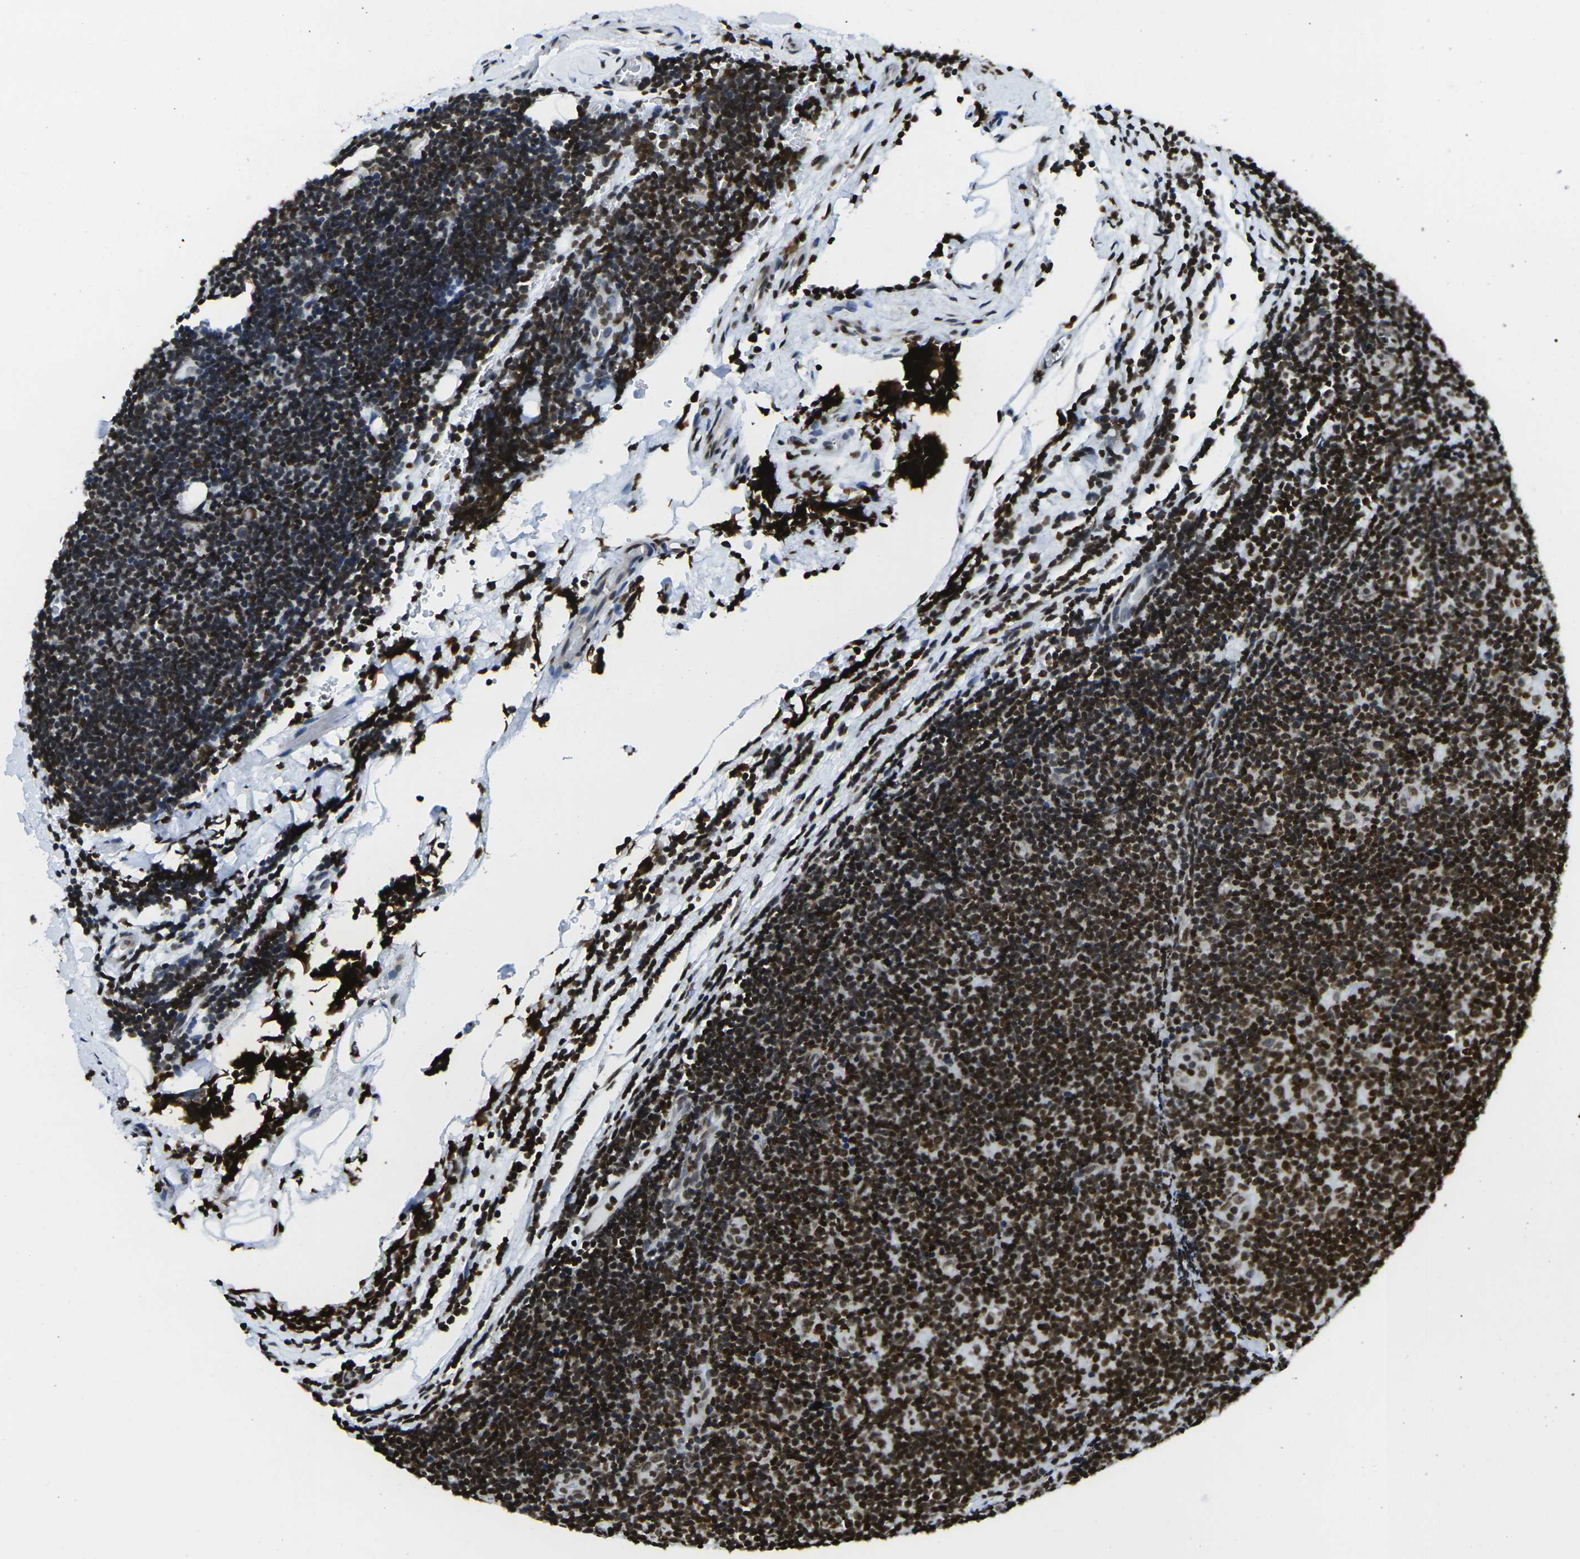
{"staining": {"intensity": "strong", "quantity": ">75%", "location": "nuclear"}, "tissue": "lymphoma", "cell_type": "Tumor cells", "image_type": "cancer", "snomed": [{"axis": "morphology", "description": "Malignant lymphoma, non-Hodgkin's type, Low grade"}, {"axis": "topography", "description": "Lymph node"}], "caption": "Lymphoma stained for a protein (brown) shows strong nuclear positive positivity in about >75% of tumor cells.", "gene": "H2AX", "patient": {"sex": "male", "age": 83}}